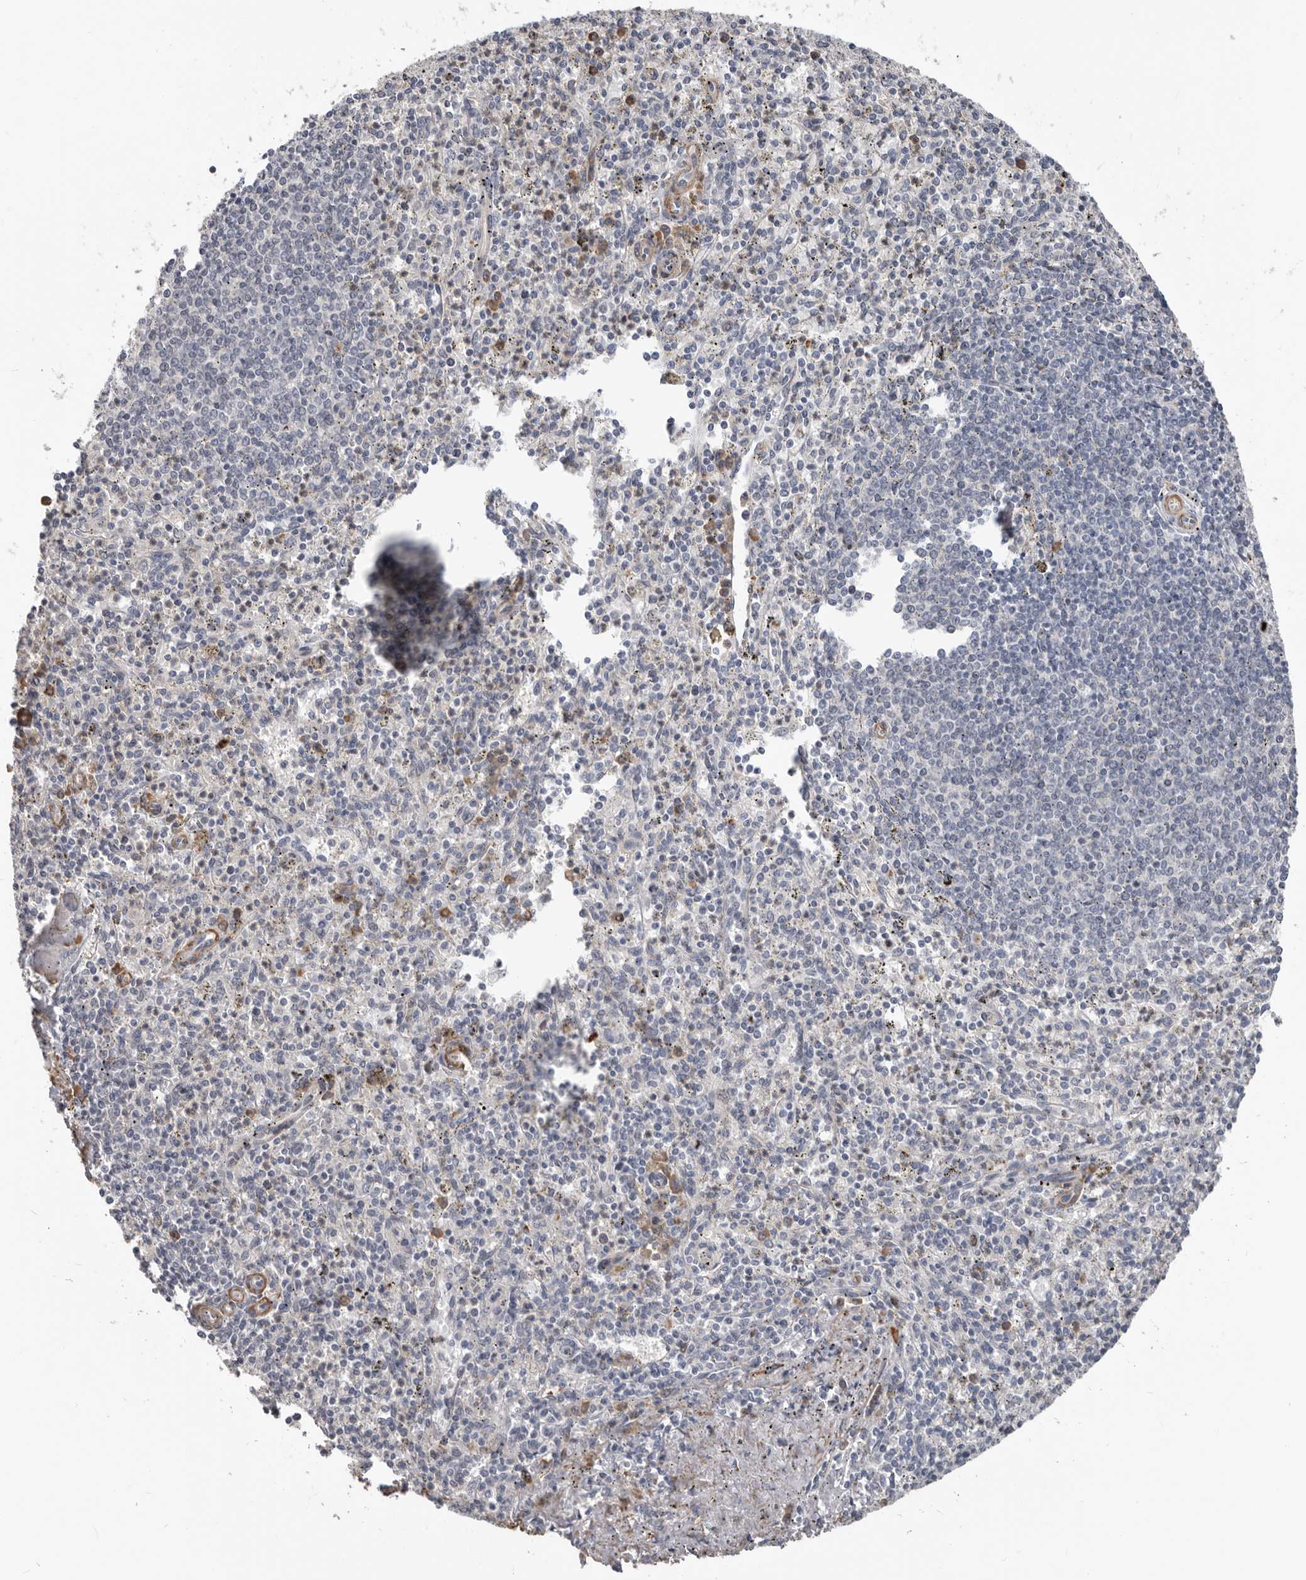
{"staining": {"intensity": "negative", "quantity": "none", "location": "none"}, "tissue": "spleen", "cell_type": "Cells in red pulp", "image_type": "normal", "snomed": [{"axis": "morphology", "description": "Normal tissue, NOS"}, {"axis": "topography", "description": "Spleen"}], "caption": "Protein analysis of benign spleen demonstrates no significant staining in cells in red pulp. Nuclei are stained in blue.", "gene": "CDCA8", "patient": {"sex": "male", "age": 72}}